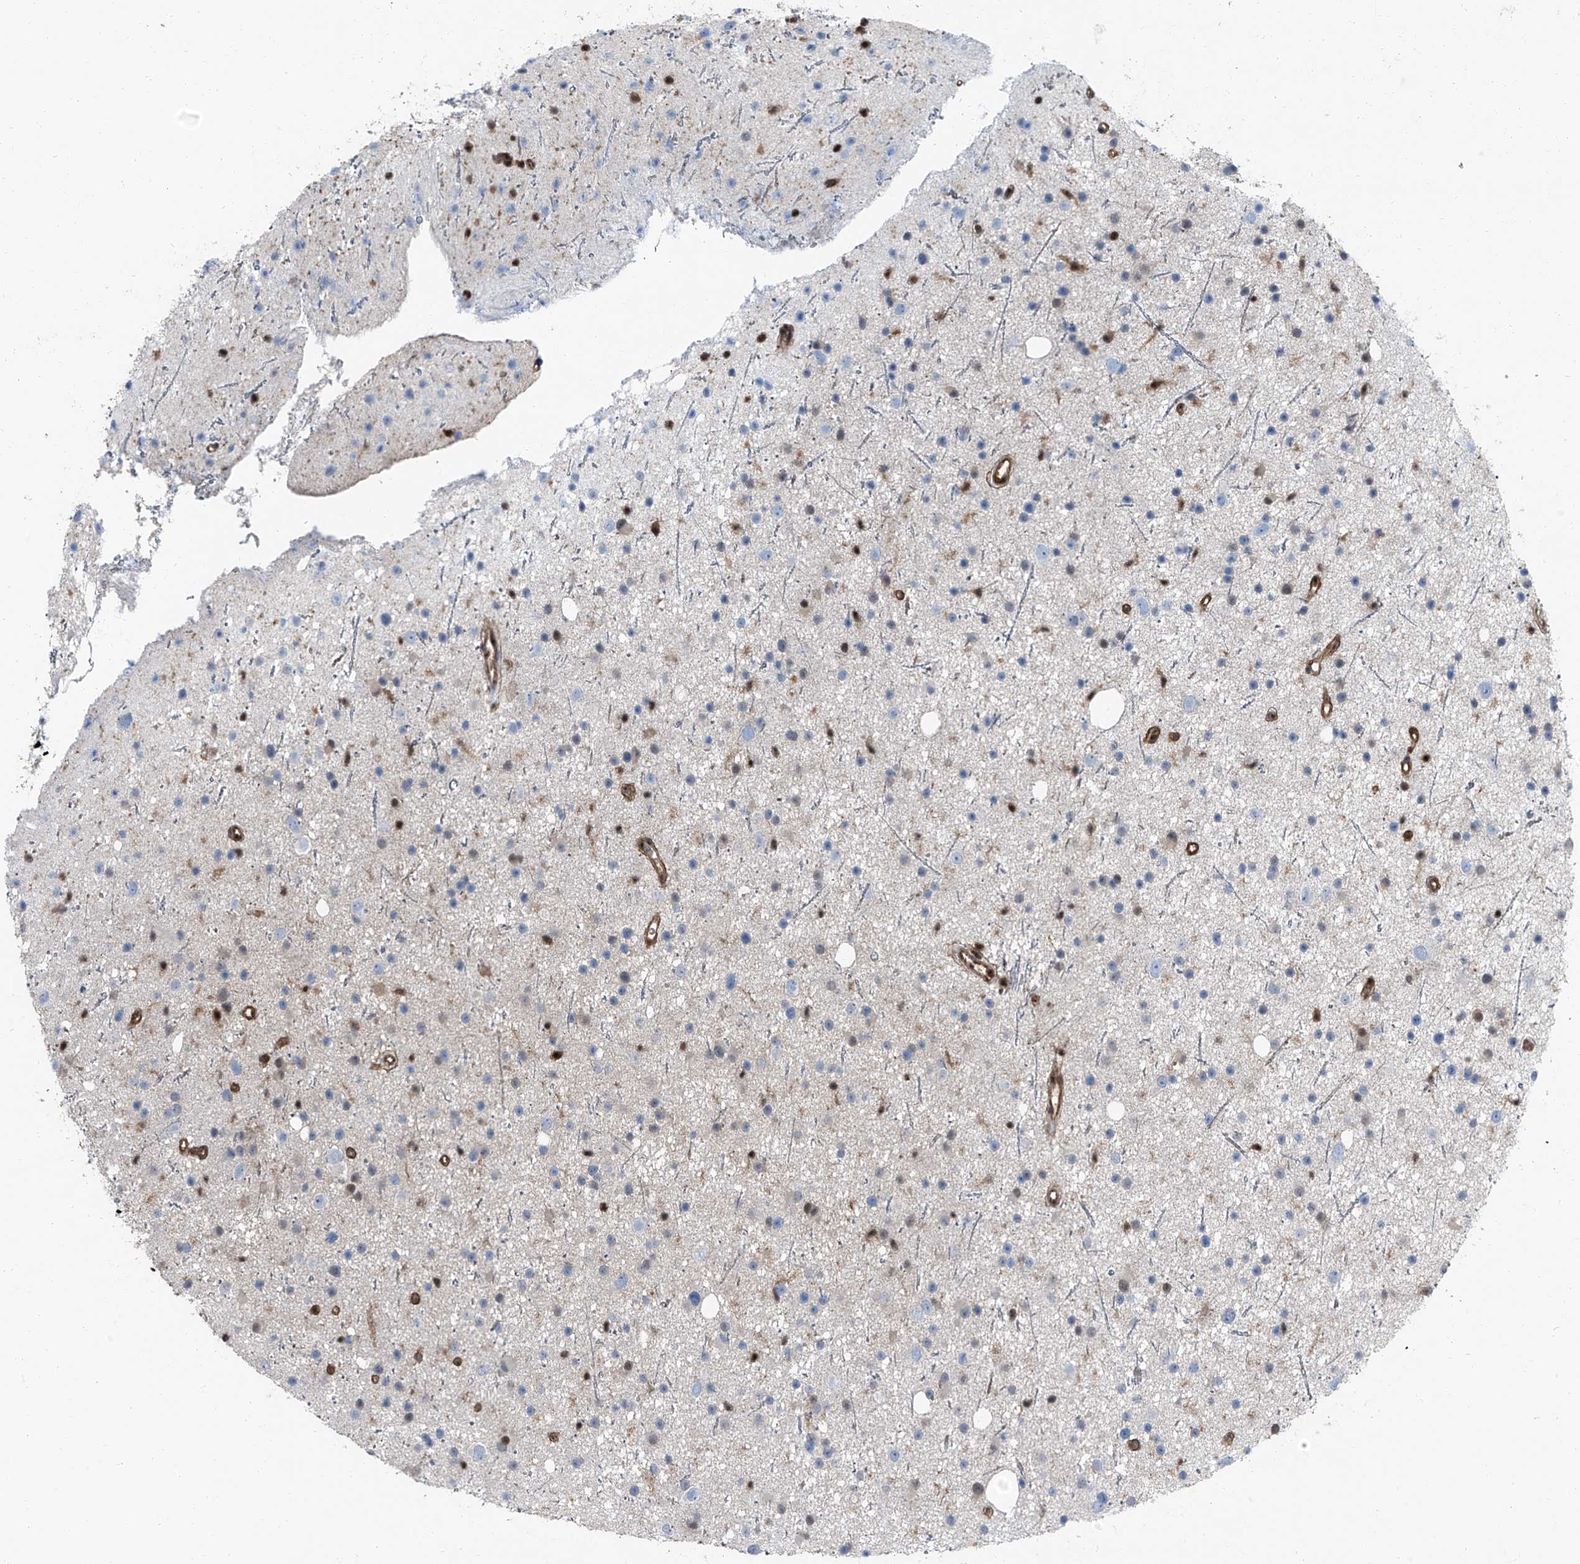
{"staining": {"intensity": "negative", "quantity": "none", "location": "none"}, "tissue": "glioma", "cell_type": "Tumor cells", "image_type": "cancer", "snomed": [{"axis": "morphology", "description": "Glioma, malignant, Low grade"}, {"axis": "topography", "description": "Cerebral cortex"}], "caption": "Immunohistochemistry (IHC) micrograph of human glioma stained for a protein (brown), which displays no staining in tumor cells.", "gene": "PSMB10", "patient": {"sex": "female", "age": 39}}